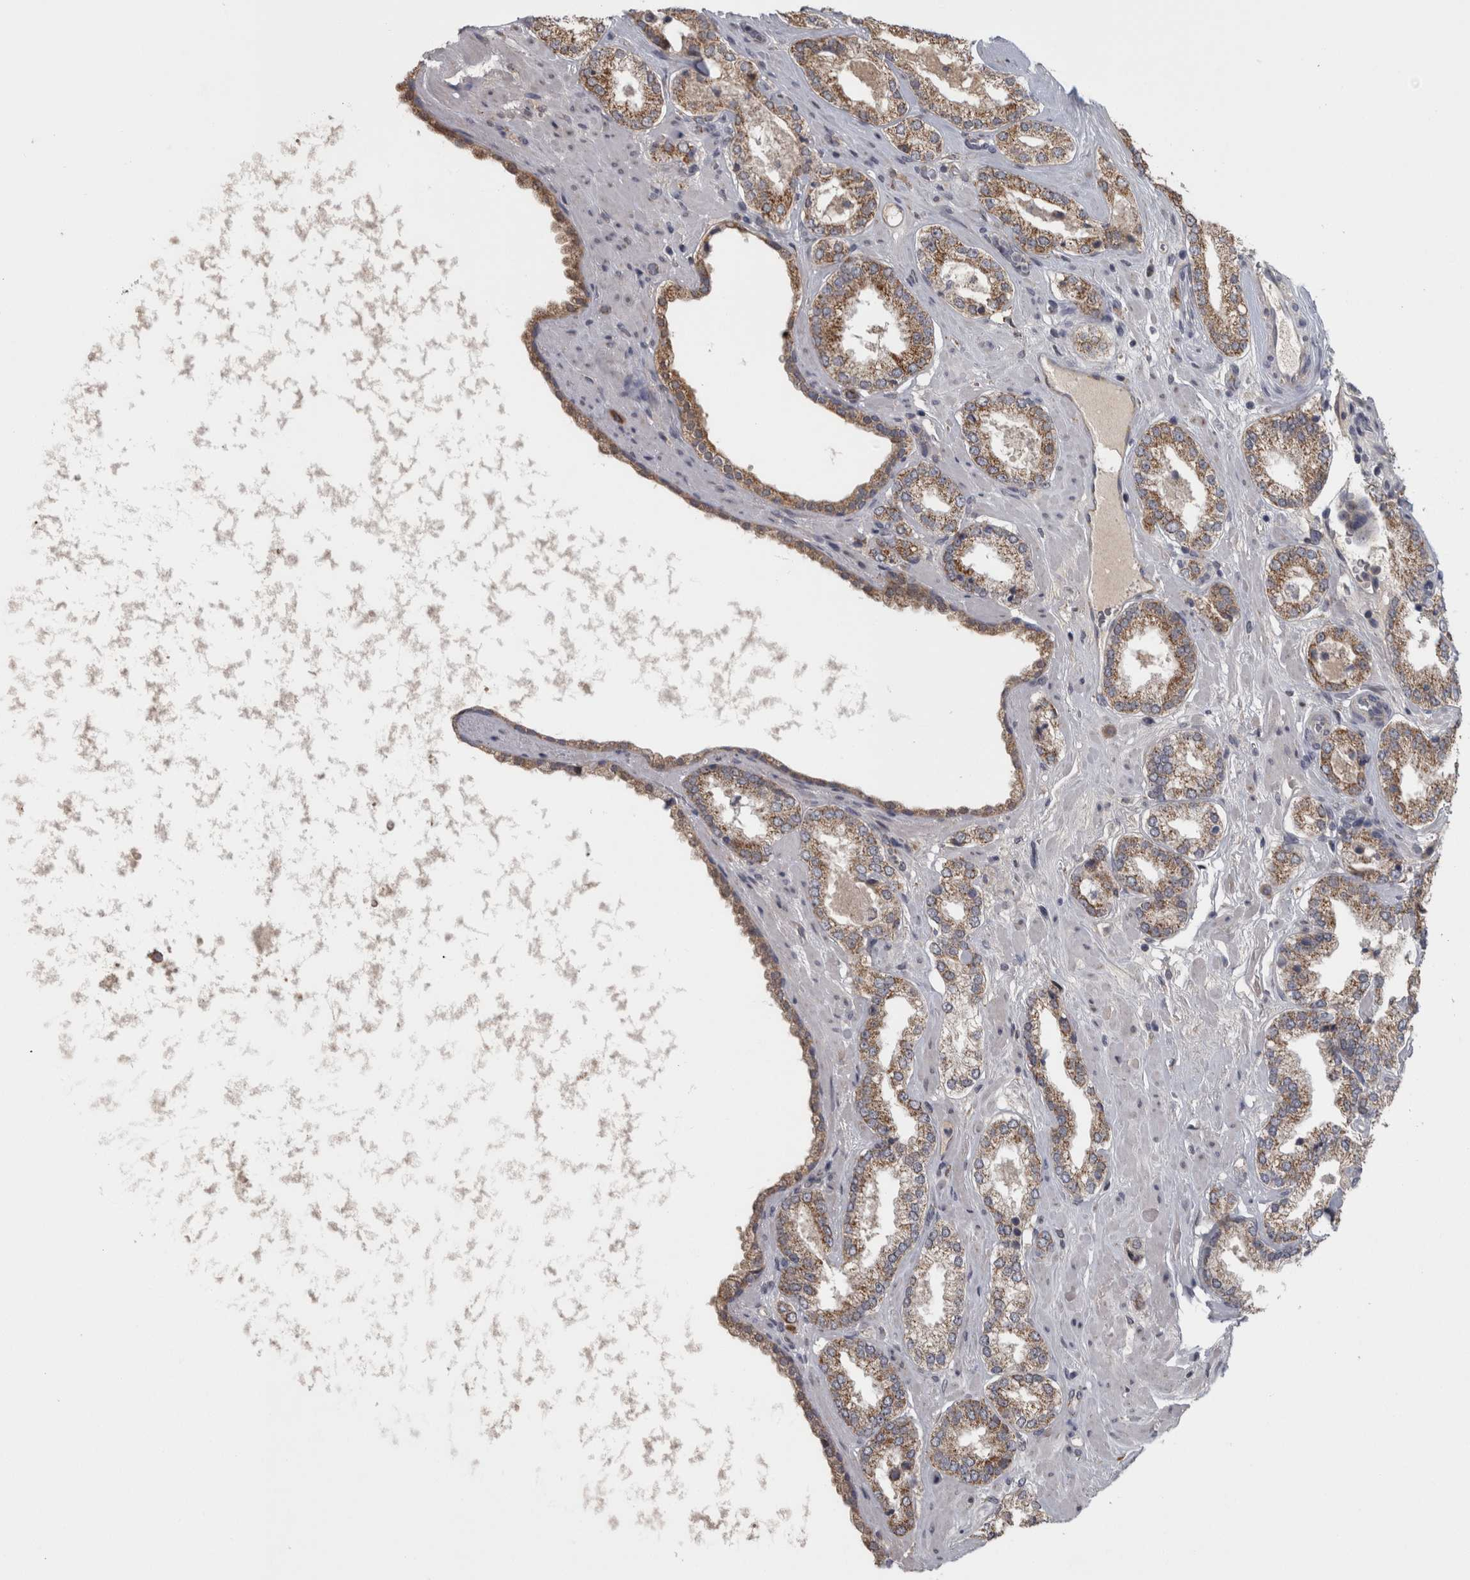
{"staining": {"intensity": "moderate", "quantity": "<25%", "location": "cytoplasmic/membranous"}, "tissue": "prostate cancer", "cell_type": "Tumor cells", "image_type": "cancer", "snomed": [{"axis": "morphology", "description": "Adenocarcinoma, Low grade"}, {"axis": "topography", "description": "Prostate"}], "caption": "Prostate cancer (adenocarcinoma (low-grade)) was stained to show a protein in brown. There is low levels of moderate cytoplasmic/membranous positivity in about <25% of tumor cells. (IHC, brightfield microscopy, high magnification).", "gene": "DBT", "patient": {"sex": "male", "age": 62}}